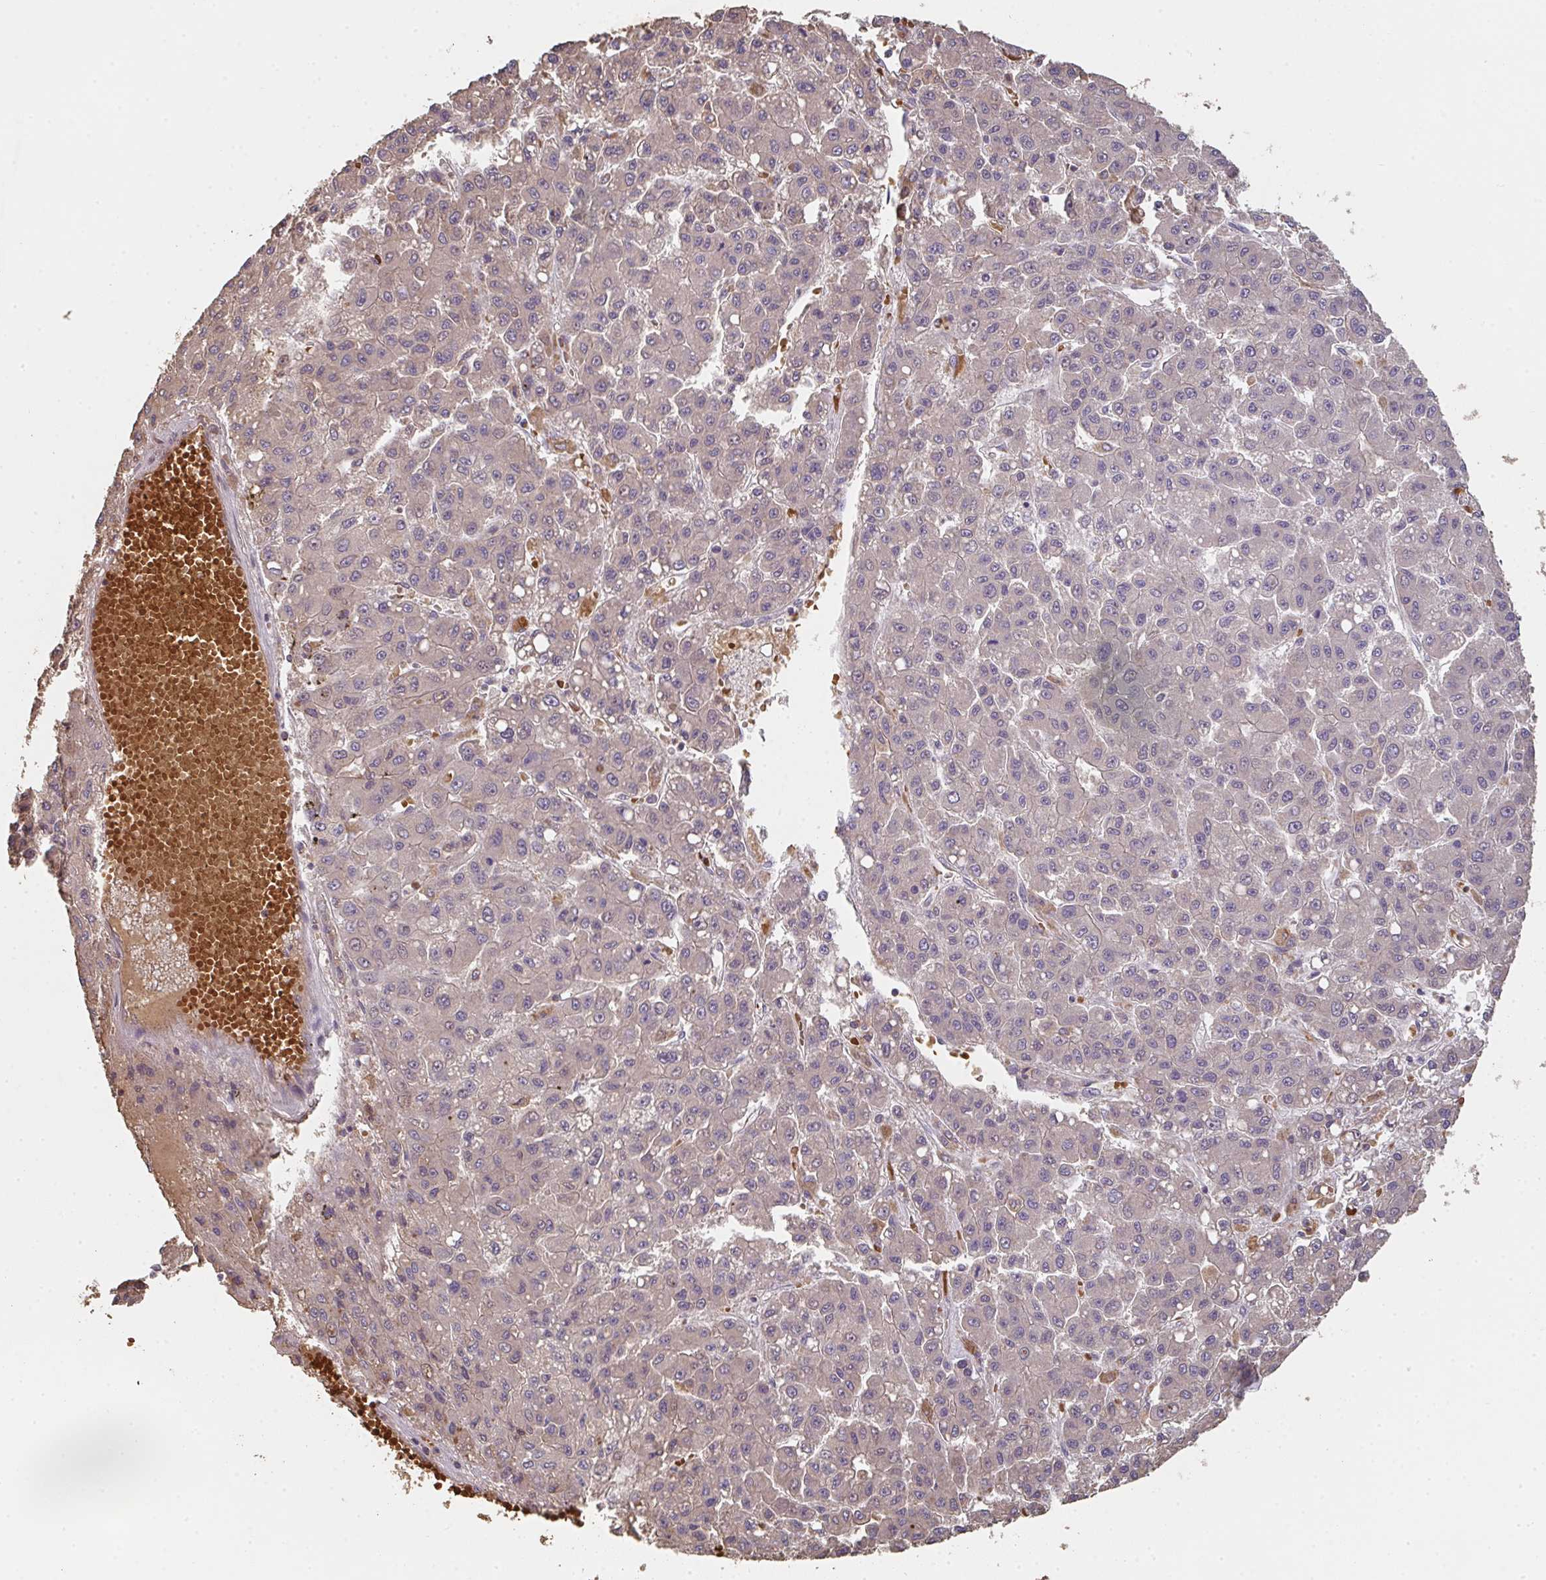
{"staining": {"intensity": "weak", "quantity": "<25%", "location": "cytoplasmic/membranous"}, "tissue": "liver cancer", "cell_type": "Tumor cells", "image_type": "cancer", "snomed": [{"axis": "morphology", "description": "Carcinoma, Hepatocellular, NOS"}, {"axis": "topography", "description": "Liver"}], "caption": "DAB immunohistochemical staining of liver hepatocellular carcinoma exhibits no significant expression in tumor cells.", "gene": "POLG", "patient": {"sex": "male", "age": 70}}